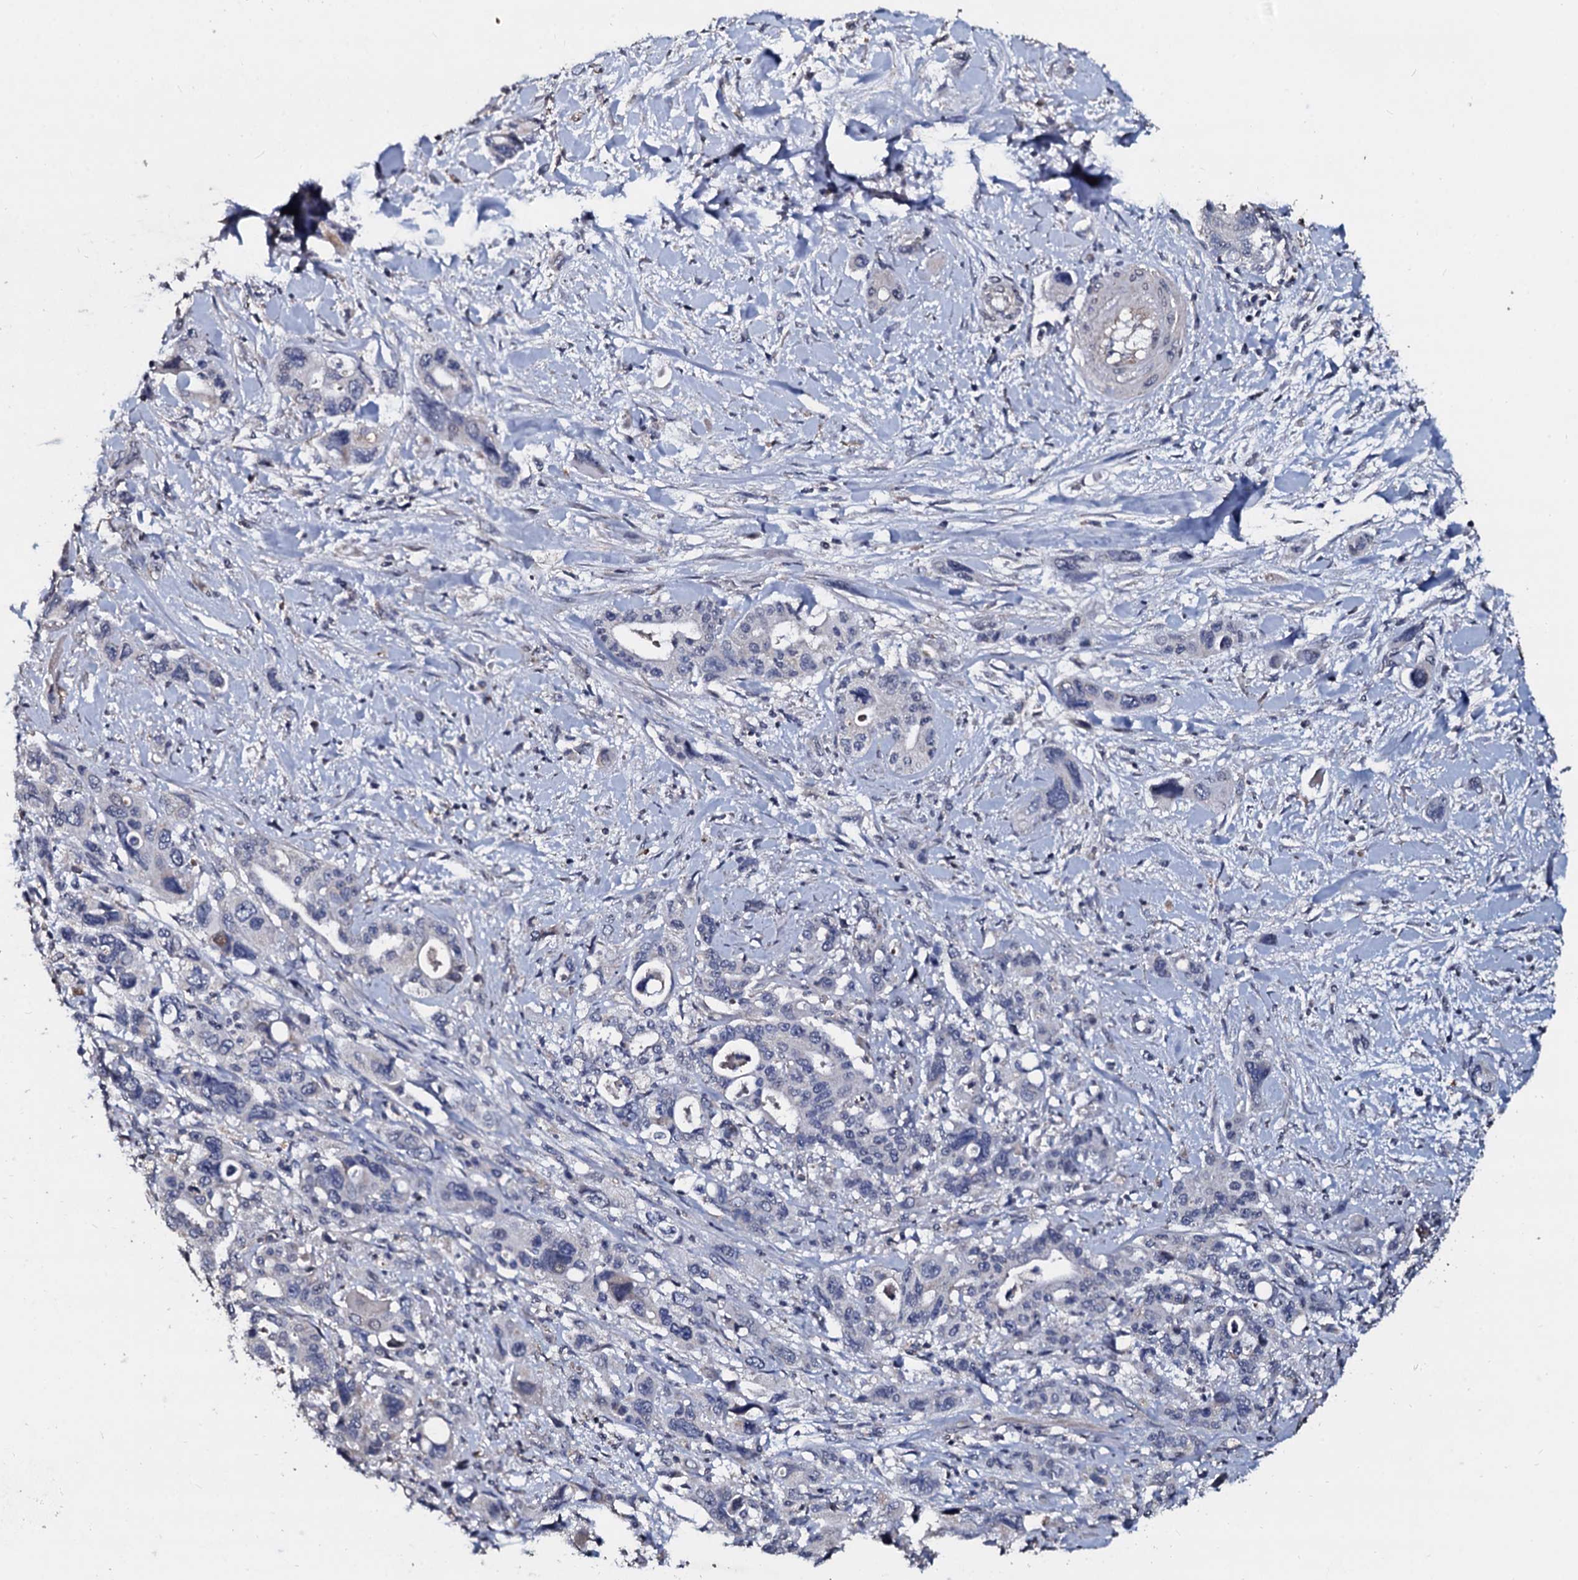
{"staining": {"intensity": "weak", "quantity": "<25%", "location": "cytoplasmic/membranous"}, "tissue": "pancreatic cancer", "cell_type": "Tumor cells", "image_type": "cancer", "snomed": [{"axis": "morphology", "description": "Adenocarcinoma, NOS"}, {"axis": "topography", "description": "Pancreas"}], "caption": "The immunohistochemistry image has no significant expression in tumor cells of pancreatic cancer tissue.", "gene": "SLC37A4", "patient": {"sex": "male", "age": 46}}